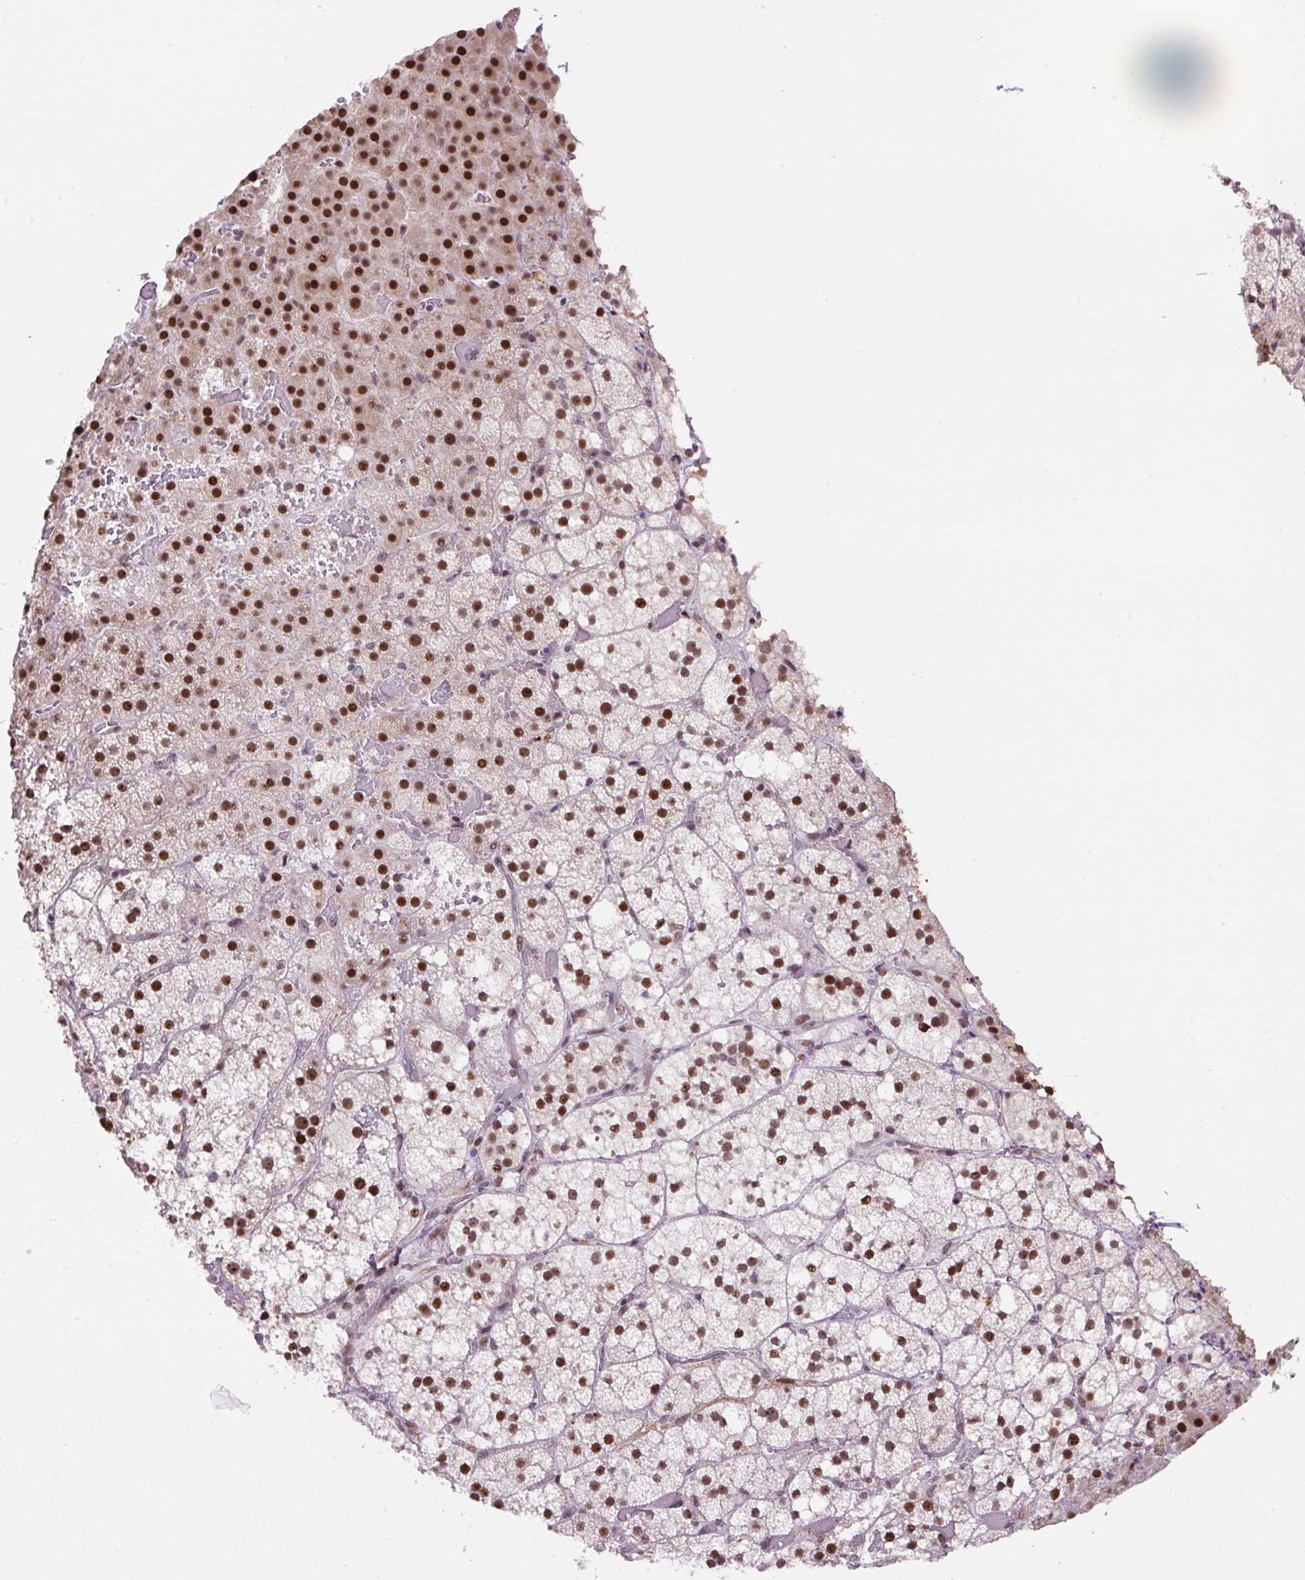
{"staining": {"intensity": "strong", "quantity": ">75%", "location": "nuclear"}, "tissue": "adrenal gland", "cell_type": "Glandular cells", "image_type": "normal", "snomed": [{"axis": "morphology", "description": "Normal tissue, NOS"}, {"axis": "topography", "description": "Adrenal gland"}], "caption": "Strong nuclear staining is present in approximately >75% of glandular cells in normal adrenal gland.", "gene": "TAF1A", "patient": {"sex": "male", "age": 53}}